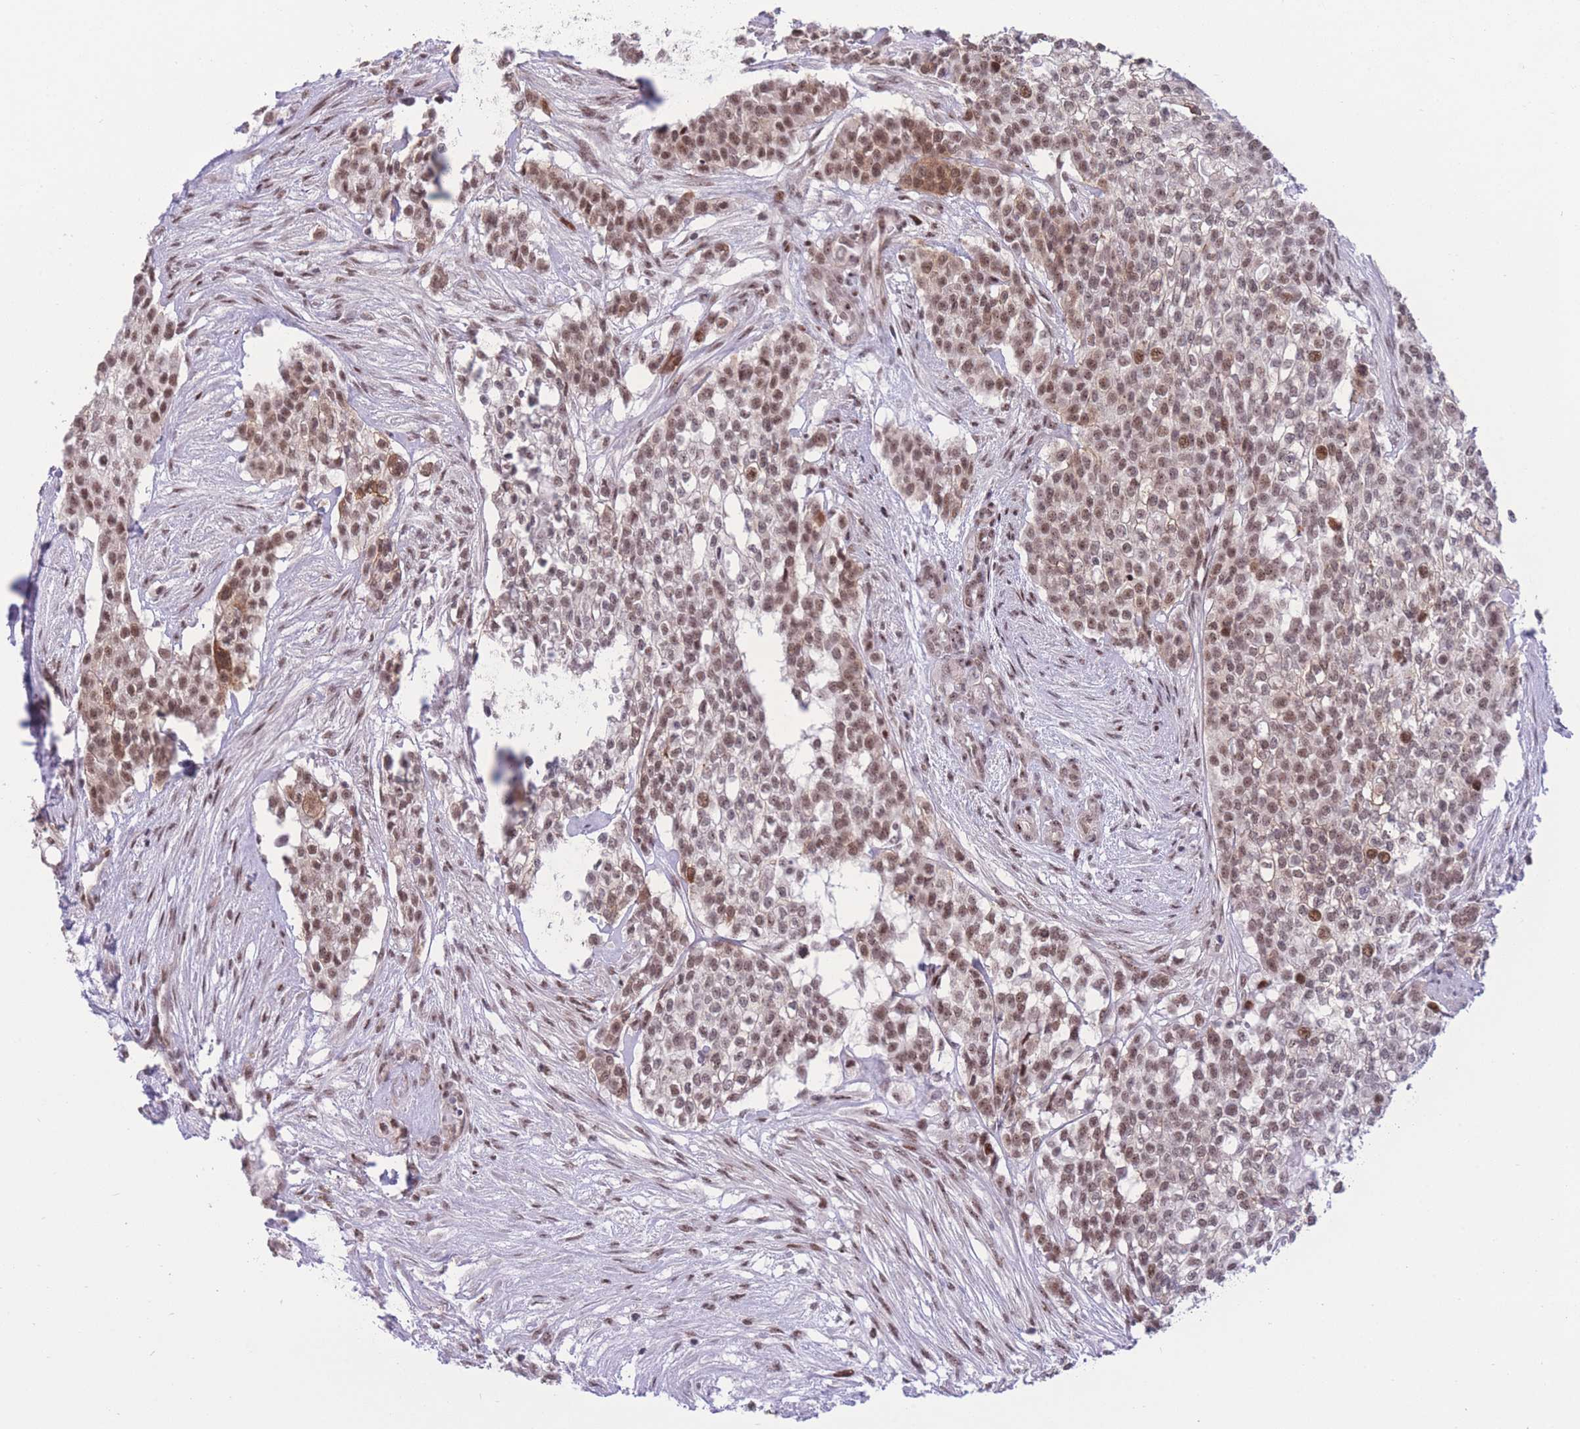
{"staining": {"intensity": "moderate", "quantity": ">75%", "location": "cytoplasmic/membranous,nuclear"}, "tissue": "head and neck cancer", "cell_type": "Tumor cells", "image_type": "cancer", "snomed": [{"axis": "morphology", "description": "Adenocarcinoma, NOS"}, {"axis": "topography", "description": "Head-Neck"}], "caption": "DAB (3,3'-diaminobenzidine) immunohistochemical staining of human head and neck cancer displays moderate cytoplasmic/membranous and nuclear protein staining in approximately >75% of tumor cells. Nuclei are stained in blue.", "gene": "PCIF1", "patient": {"sex": "male", "age": 81}}